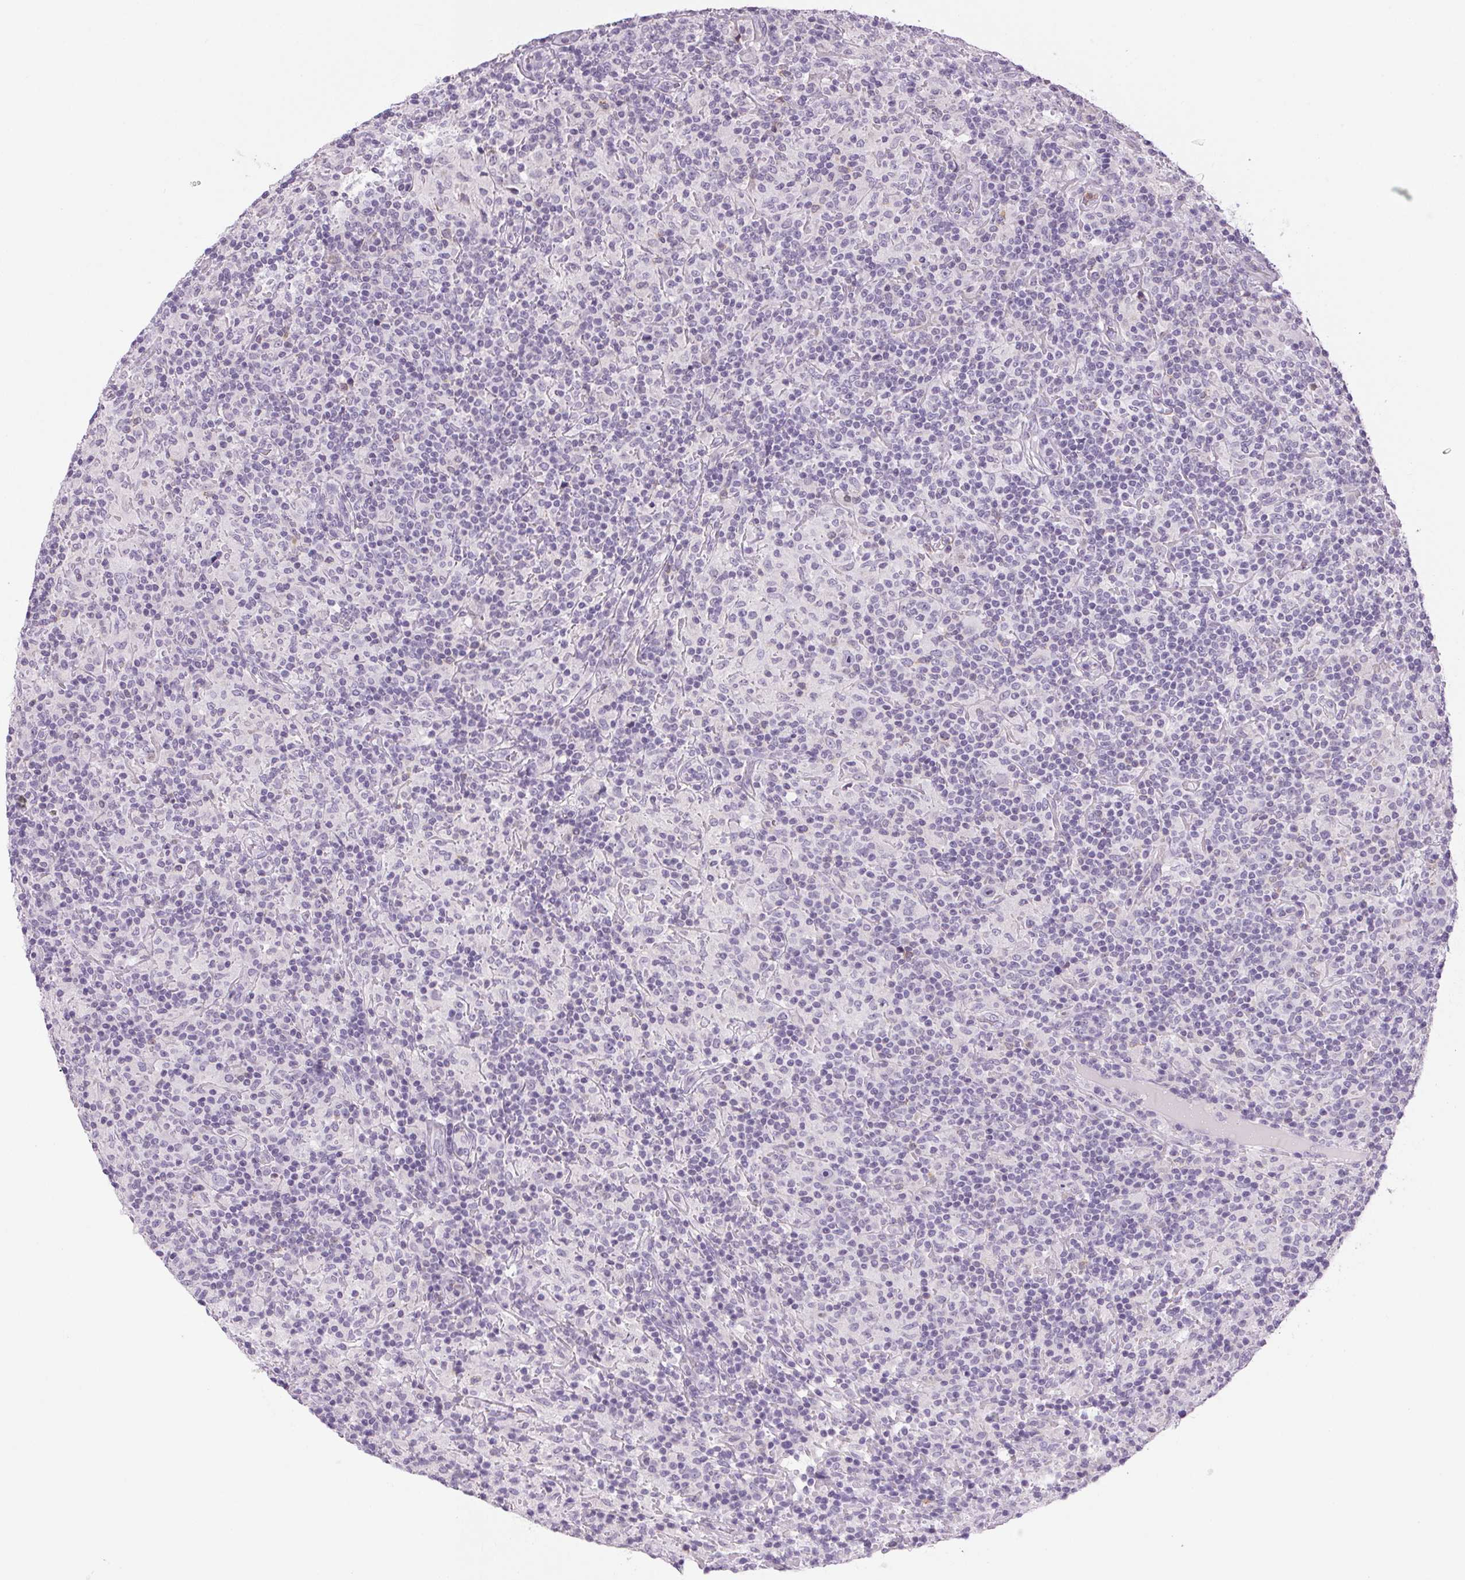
{"staining": {"intensity": "negative", "quantity": "none", "location": "none"}, "tissue": "lymphoma", "cell_type": "Tumor cells", "image_type": "cancer", "snomed": [{"axis": "morphology", "description": "Hodgkin's disease, NOS"}, {"axis": "topography", "description": "Lymph node"}], "caption": "Human Hodgkin's disease stained for a protein using immunohistochemistry (IHC) reveals no positivity in tumor cells.", "gene": "ECPAS", "patient": {"sex": "male", "age": 70}}